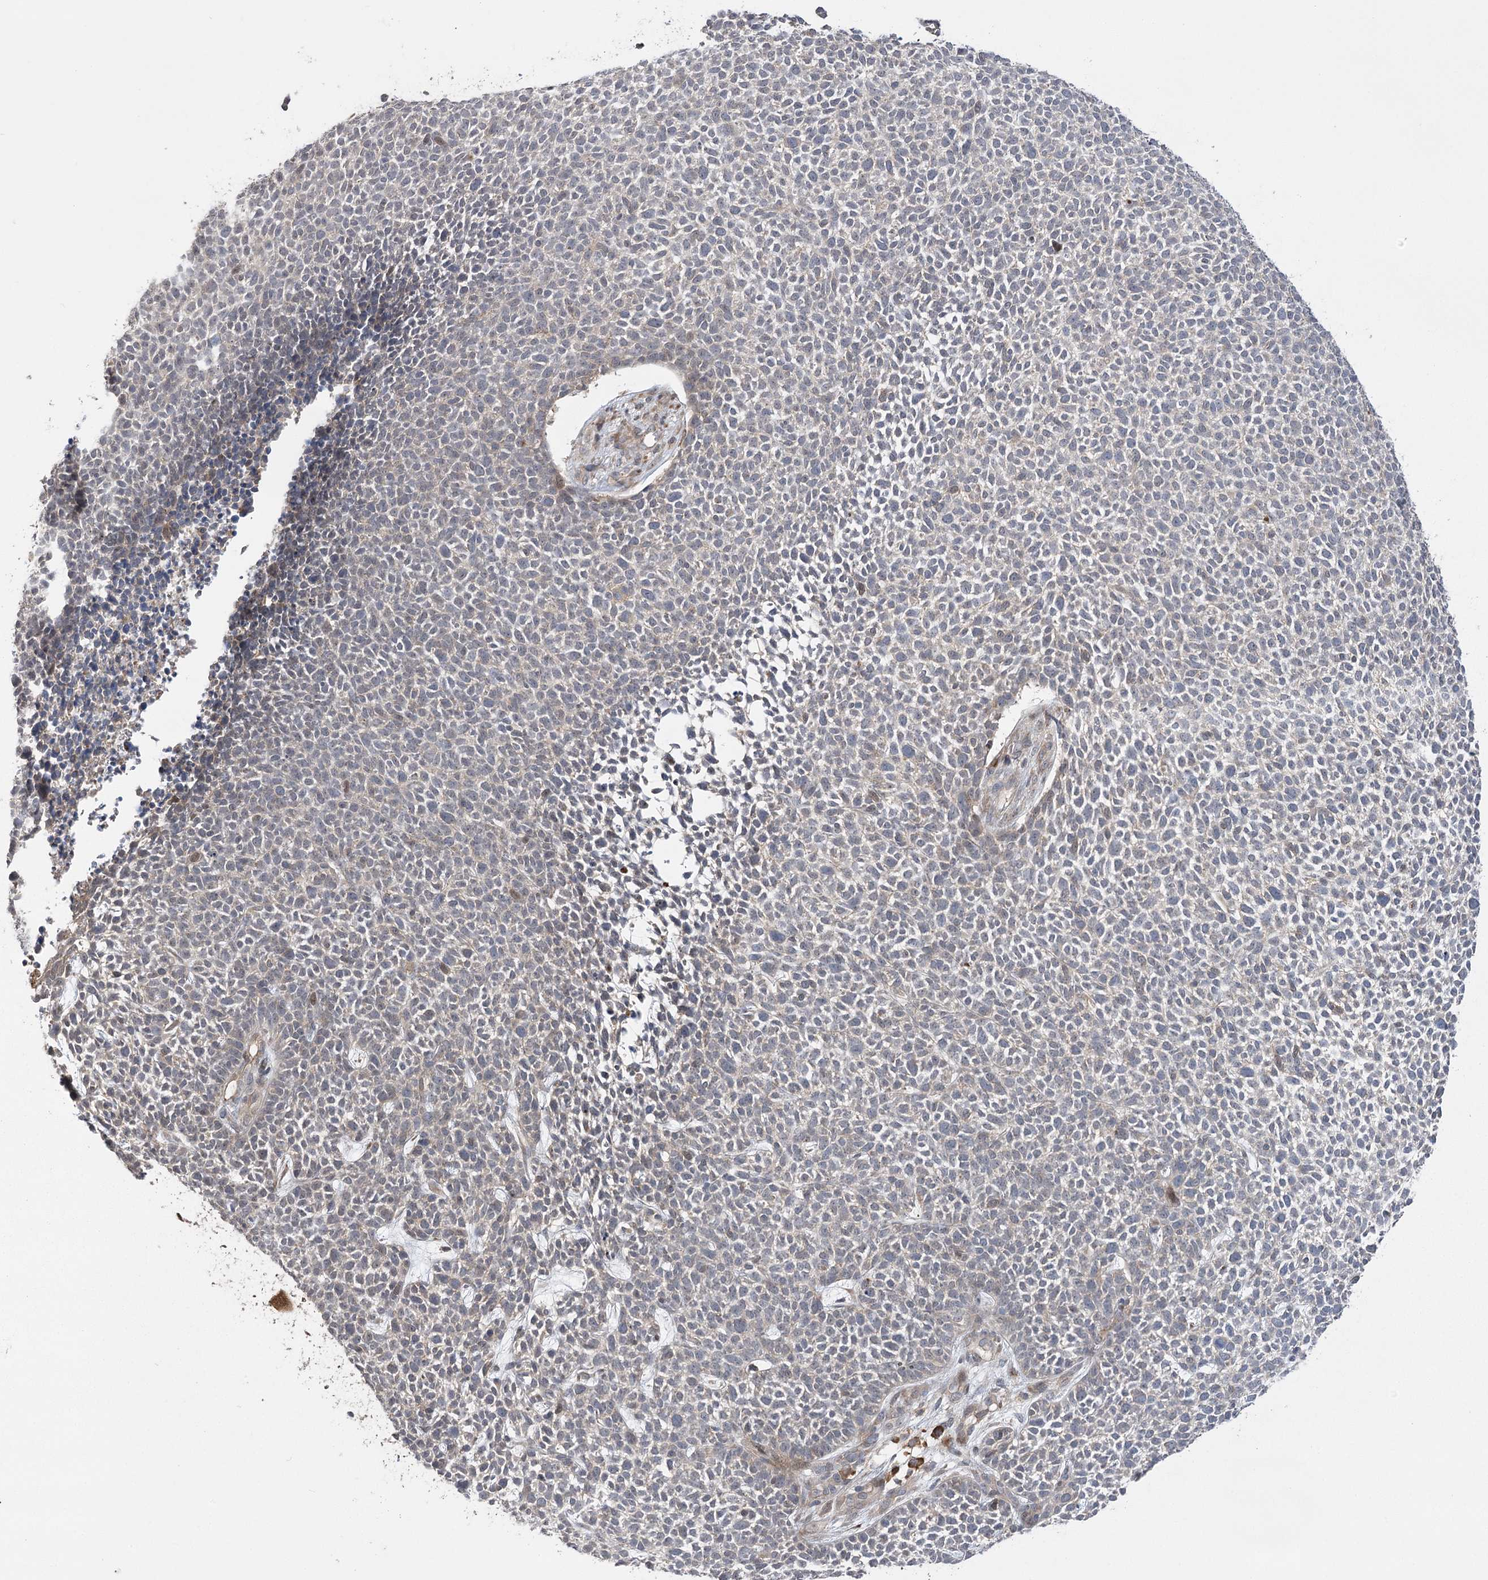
{"staining": {"intensity": "weak", "quantity": "<25%", "location": "cytoplasmic/membranous"}, "tissue": "skin cancer", "cell_type": "Tumor cells", "image_type": "cancer", "snomed": [{"axis": "morphology", "description": "Basal cell carcinoma"}, {"axis": "topography", "description": "Skin"}], "caption": "IHC photomicrograph of human basal cell carcinoma (skin) stained for a protein (brown), which exhibits no staining in tumor cells.", "gene": "KCNN2", "patient": {"sex": "female", "age": 84}}